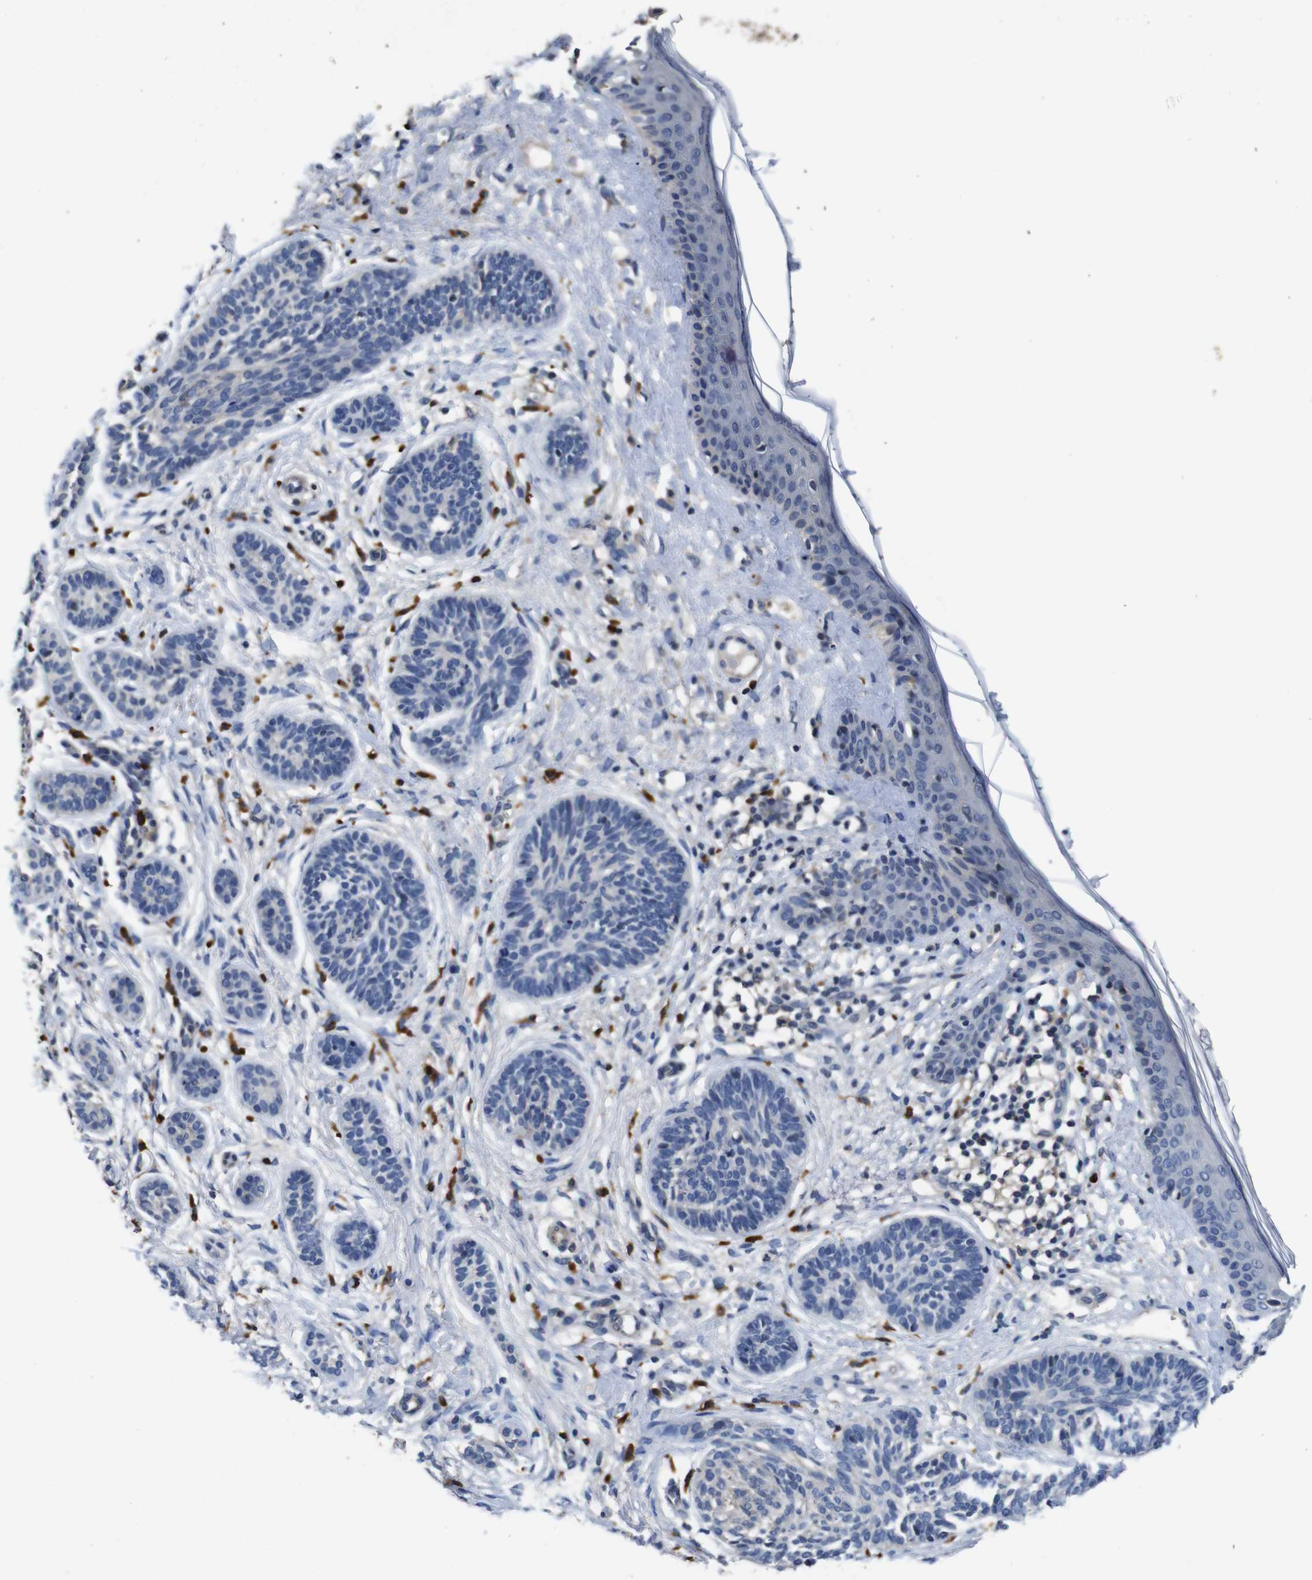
{"staining": {"intensity": "negative", "quantity": "none", "location": "none"}, "tissue": "skin cancer", "cell_type": "Tumor cells", "image_type": "cancer", "snomed": [{"axis": "morphology", "description": "Normal tissue, NOS"}, {"axis": "morphology", "description": "Basal cell carcinoma"}, {"axis": "topography", "description": "Skin"}], "caption": "Tumor cells show no significant staining in skin basal cell carcinoma.", "gene": "GLIPR1", "patient": {"sex": "male", "age": 63}}